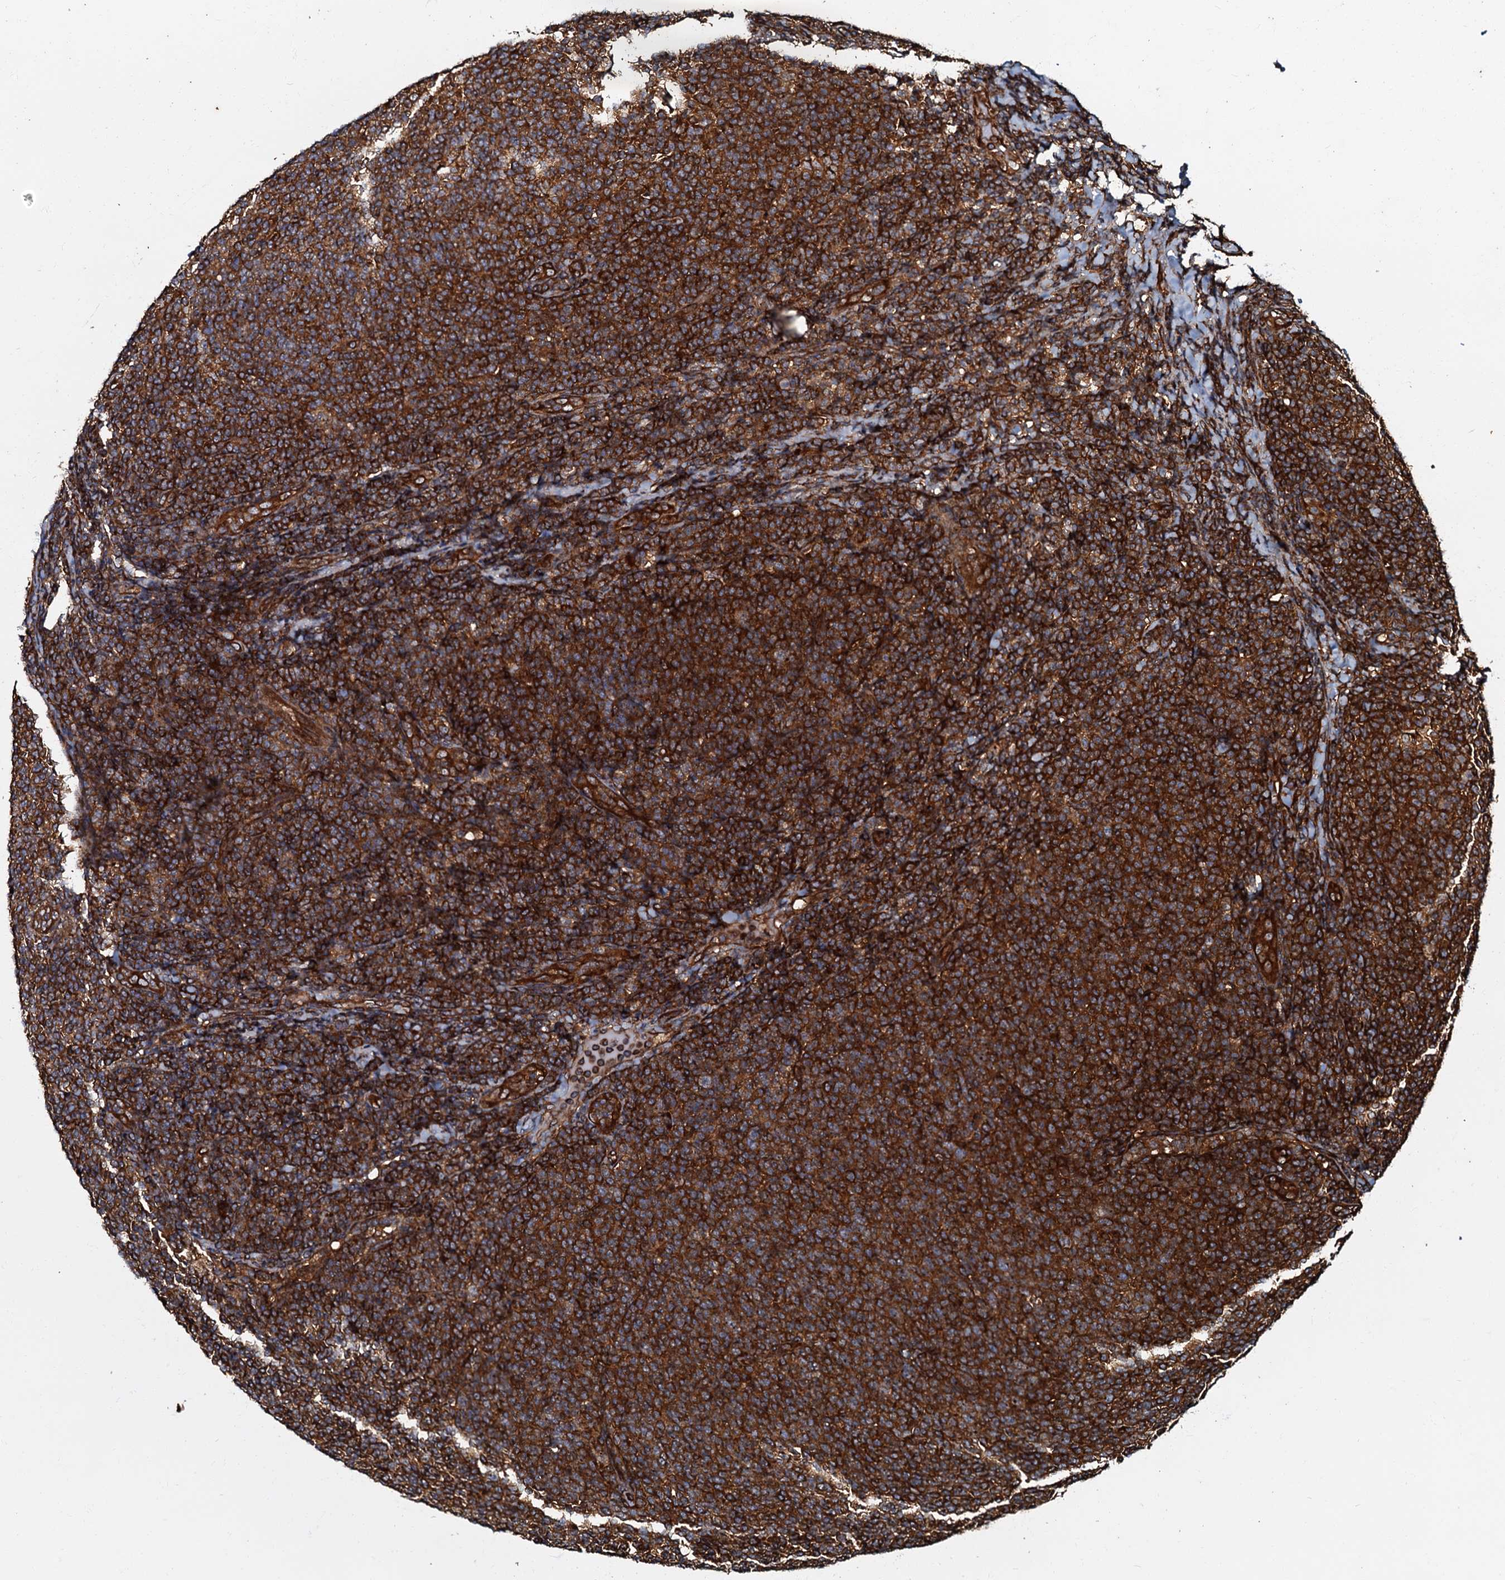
{"staining": {"intensity": "strong", "quantity": ">75%", "location": "cytoplasmic/membranous"}, "tissue": "lymphoma", "cell_type": "Tumor cells", "image_type": "cancer", "snomed": [{"axis": "morphology", "description": "Malignant lymphoma, non-Hodgkin's type, Low grade"}, {"axis": "topography", "description": "Lymph node"}], "caption": "Human low-grade malignant lymphoma, non-Hodgkin's type stained with a brown dye reveals strong cytoplasmic/membranous positive expression in approximately >75% of tumor cells.", "gene": "BLOC1S6", "patient": {"sex": "male", "age": 66}}